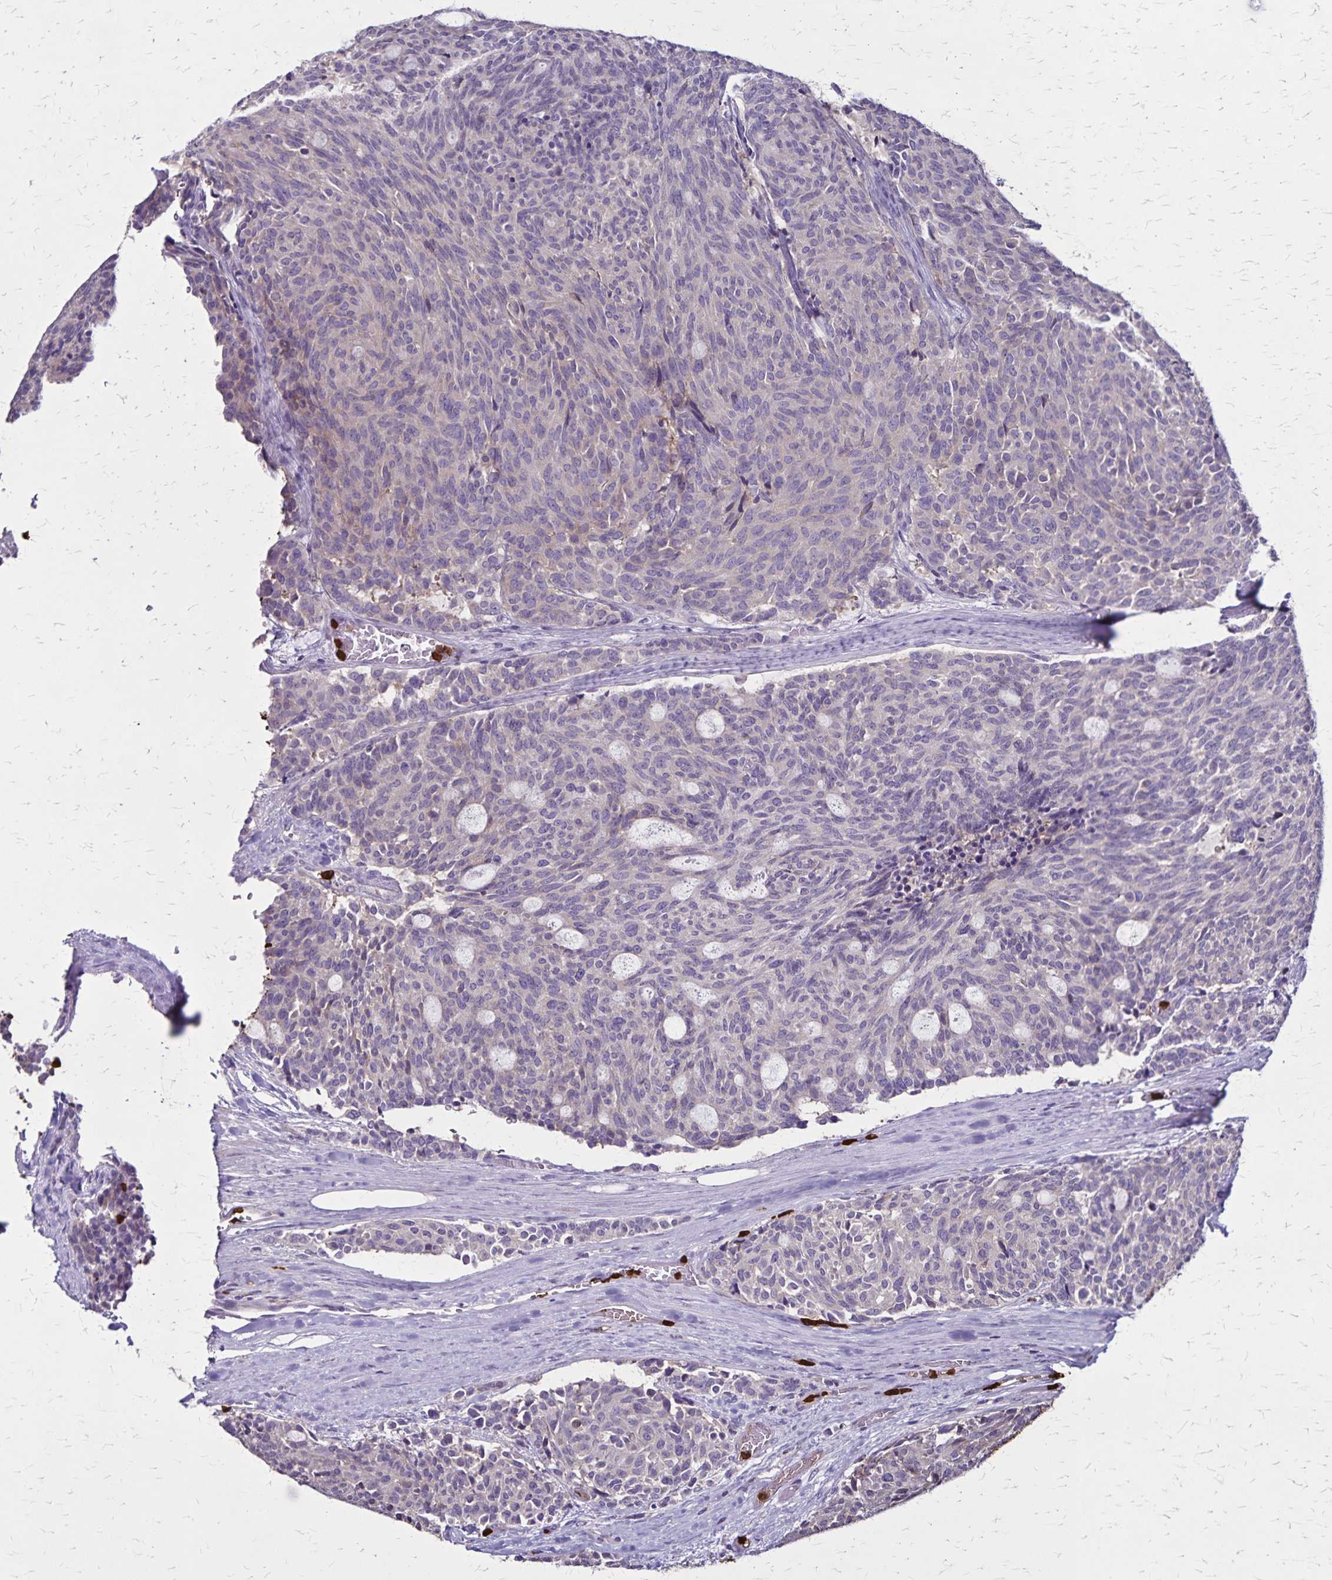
{"staining": {"intensity": "negative", "quantity": "none", "location": "none"}, "tissue": "carcinoid", "cell_type": "Tumor cells", "image_type": "cancer", "snomed": [{"axis": "morphology", "description": "Carcinoid, malignant, NOS"}, {"axis": "topography", "description": "Pancreas"}], "caption": "This is an immunohistochemistry micrograph of malignant carcinoid. There is no staining in tumor cells.", "gene": "ULBP3", "patient": {"sex": "female", "age": 54}}